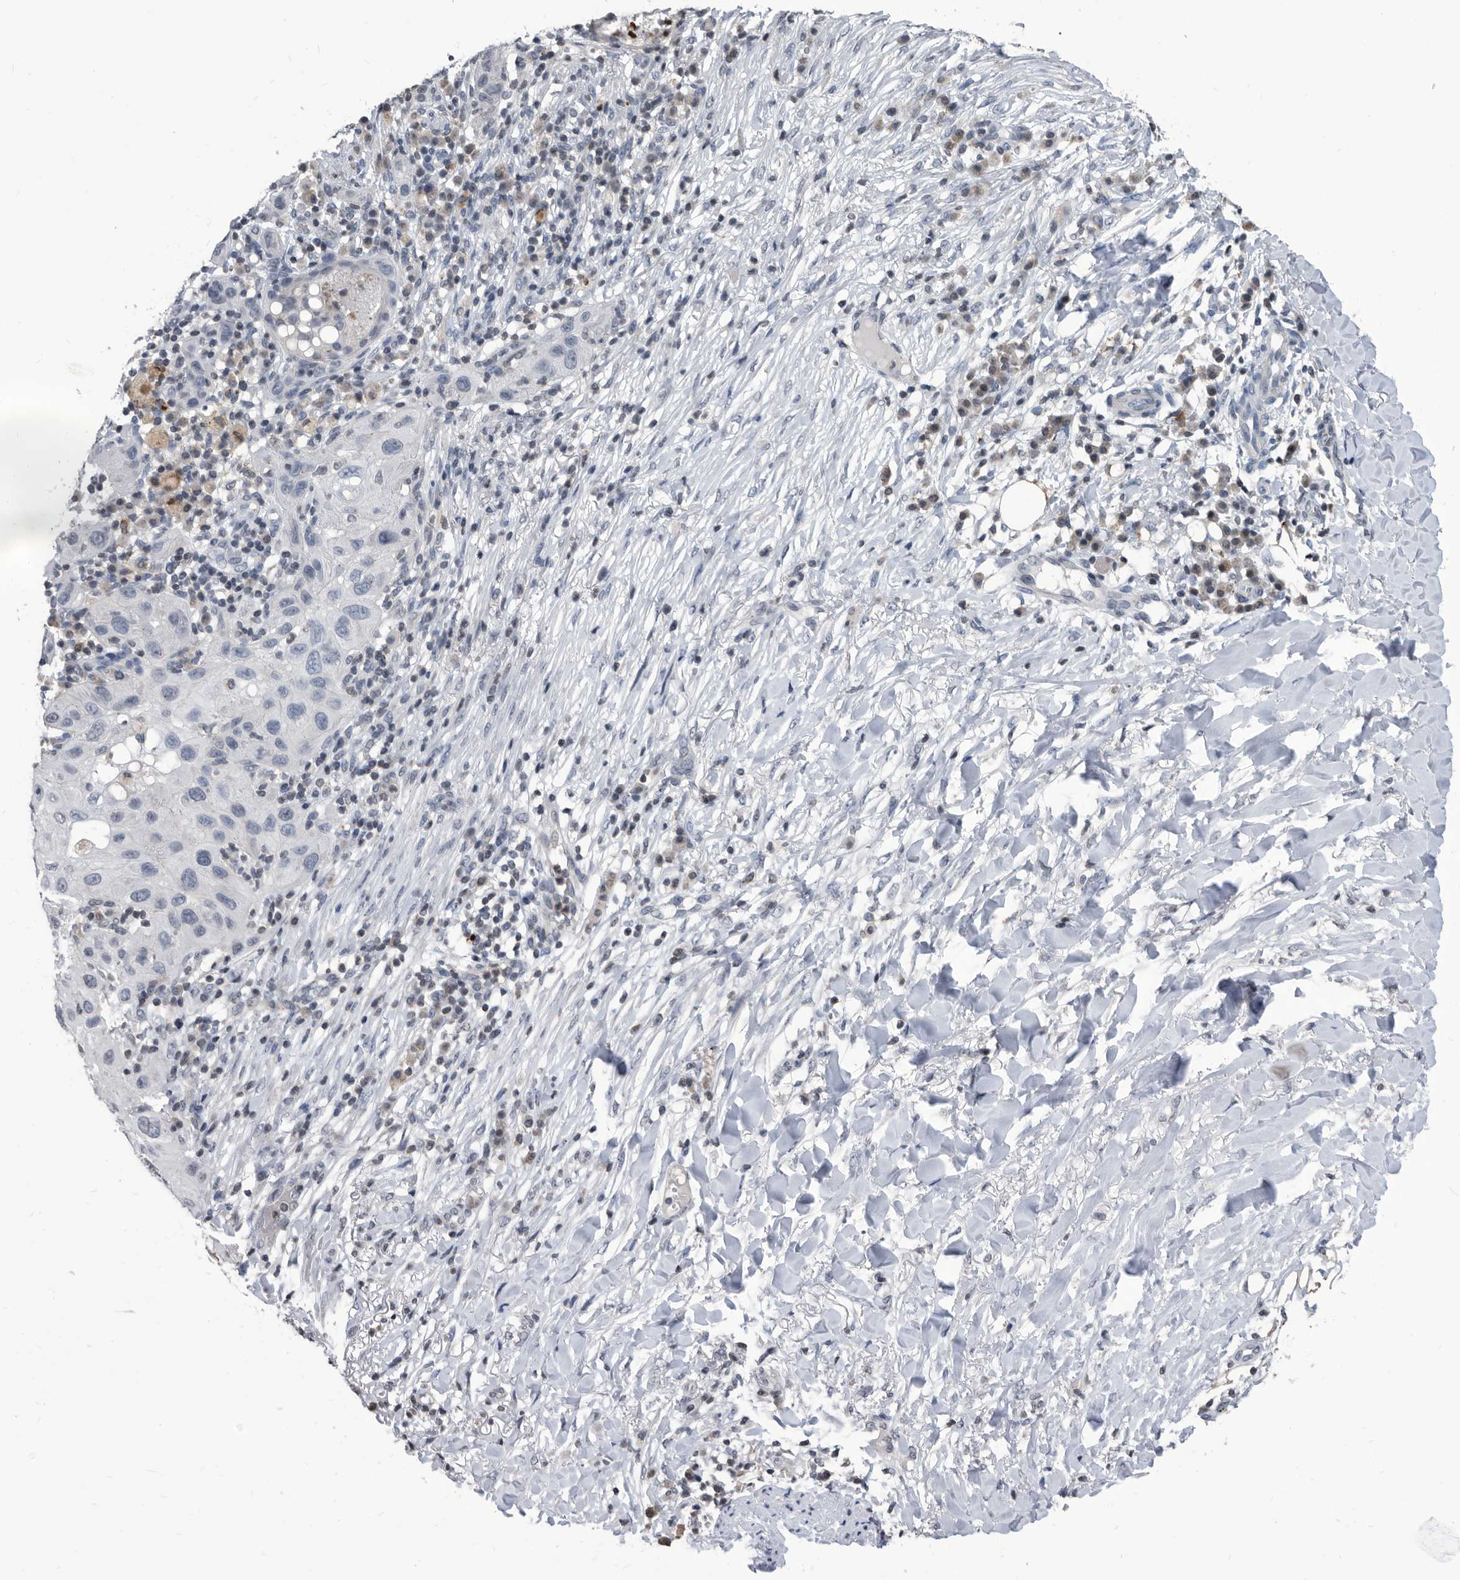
{"staining": {"intensity": "negative", "quantity": "none", "location": "none"}, "tissue": "skin cancer", "cell_type": "Tumor cells", "image_type": "cancer", "snomed": [{"axis": "morphology", "description": "Normal tissue, NOS"}, {"axis": "morphology", "description": "Squamous cell carcinoma, NOS"}, {"axis": "topography", "description": "Skin"}], "caption": "There is no significant staining in tumor cells of skin cancer (squamous cell carcinoma).", "gene": "TSTD1", "patient": {"sex": "female", "age": 96}}